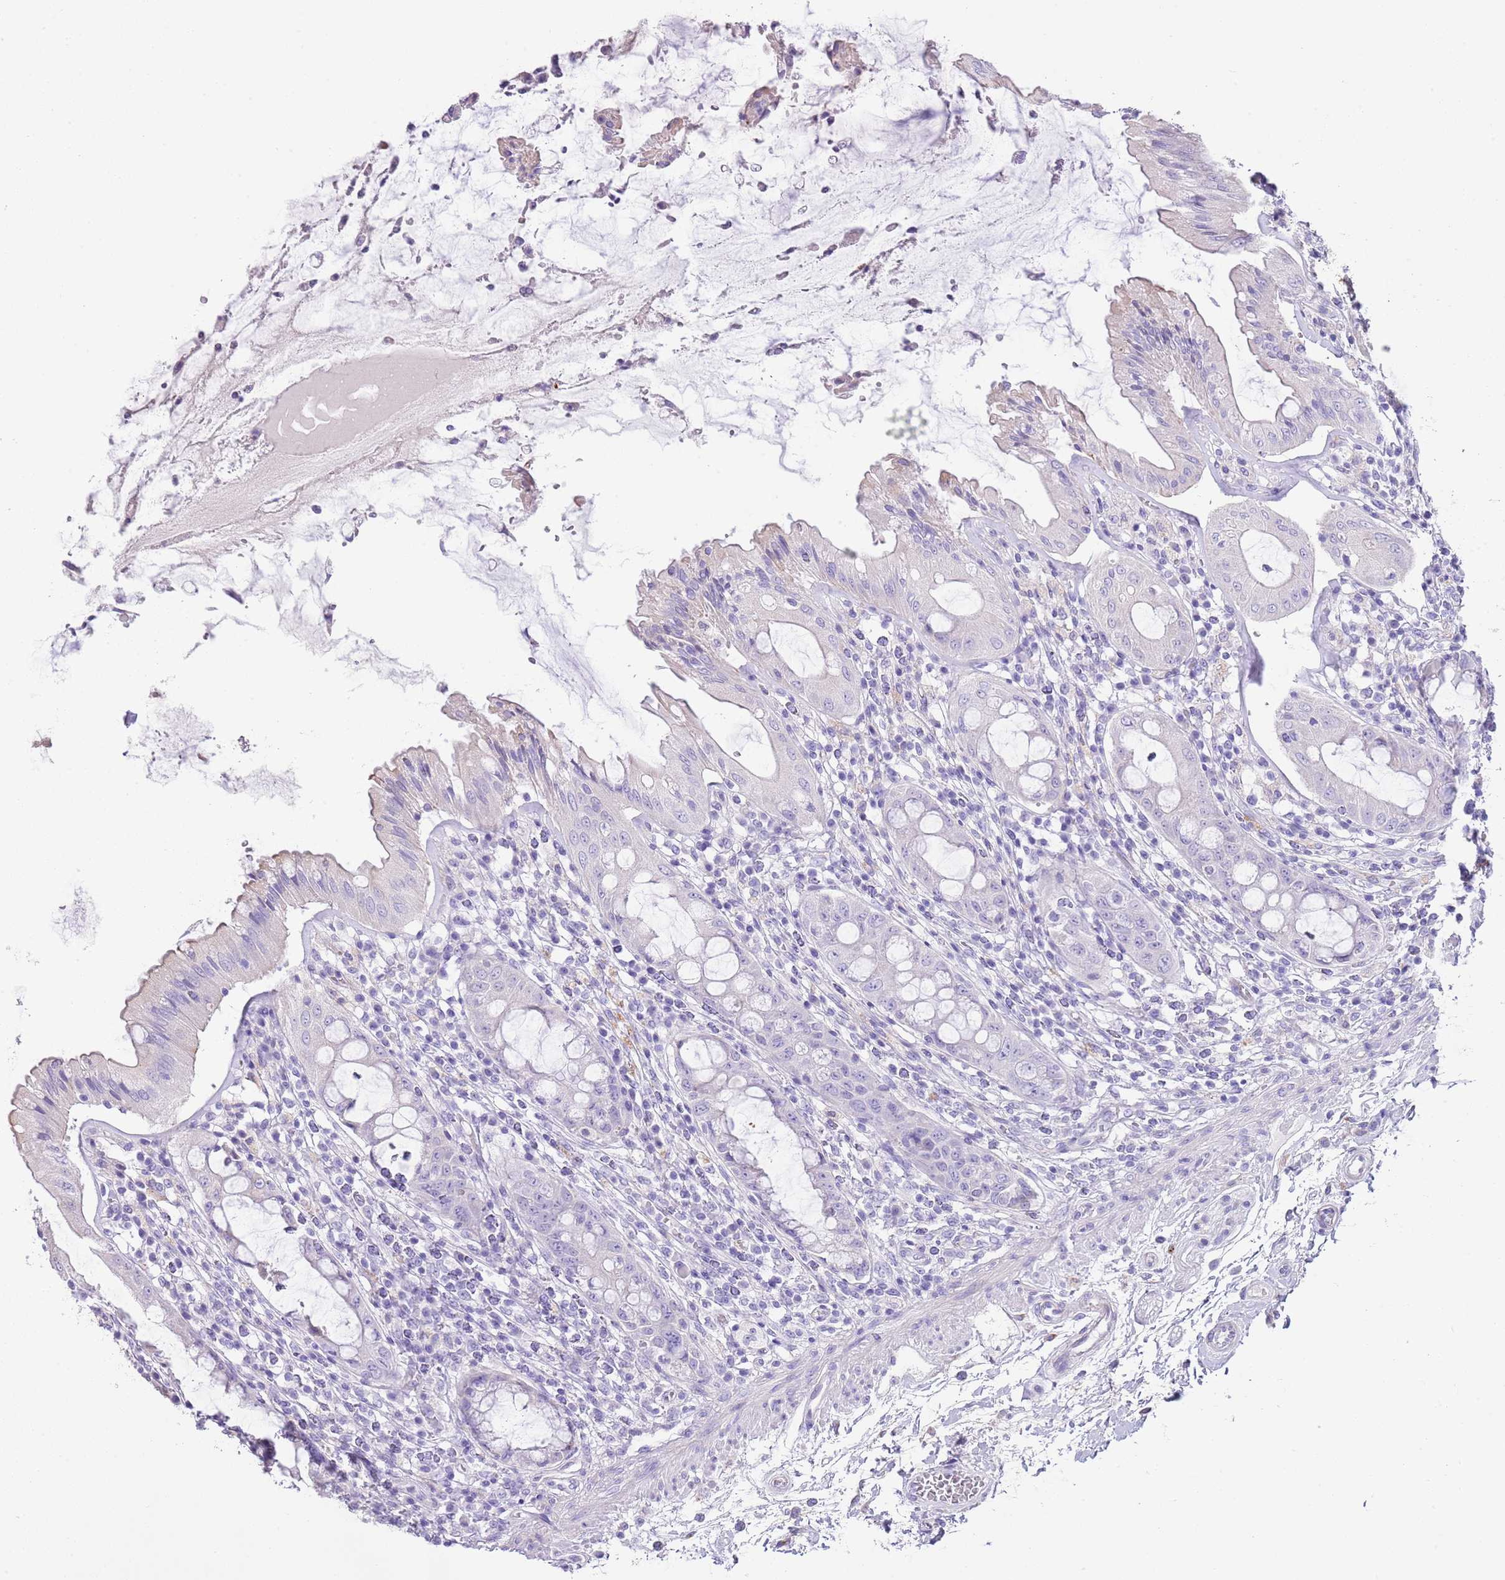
{"staining": {"intensity": "negative", "quantity": "none", "location": "none"}, "tissue": "rectum", "cell_type": "Glandular cells", "image_type": "normal", "snomed": [{"axis": "morphology", "description": "Normal tissue, NOS"}, {"axis": "topography", "description": "Rectum"}], "caption": "Benign rectum was stained to show a protein in brown. There is no significant expression in glandular cells. (DAB (3,3'-diaminobenzidine) IHC visualized using brightfield microscopy, high magnification).", "gene": "ABHD17C", "patient": {"sex": "female", "age": 57}}